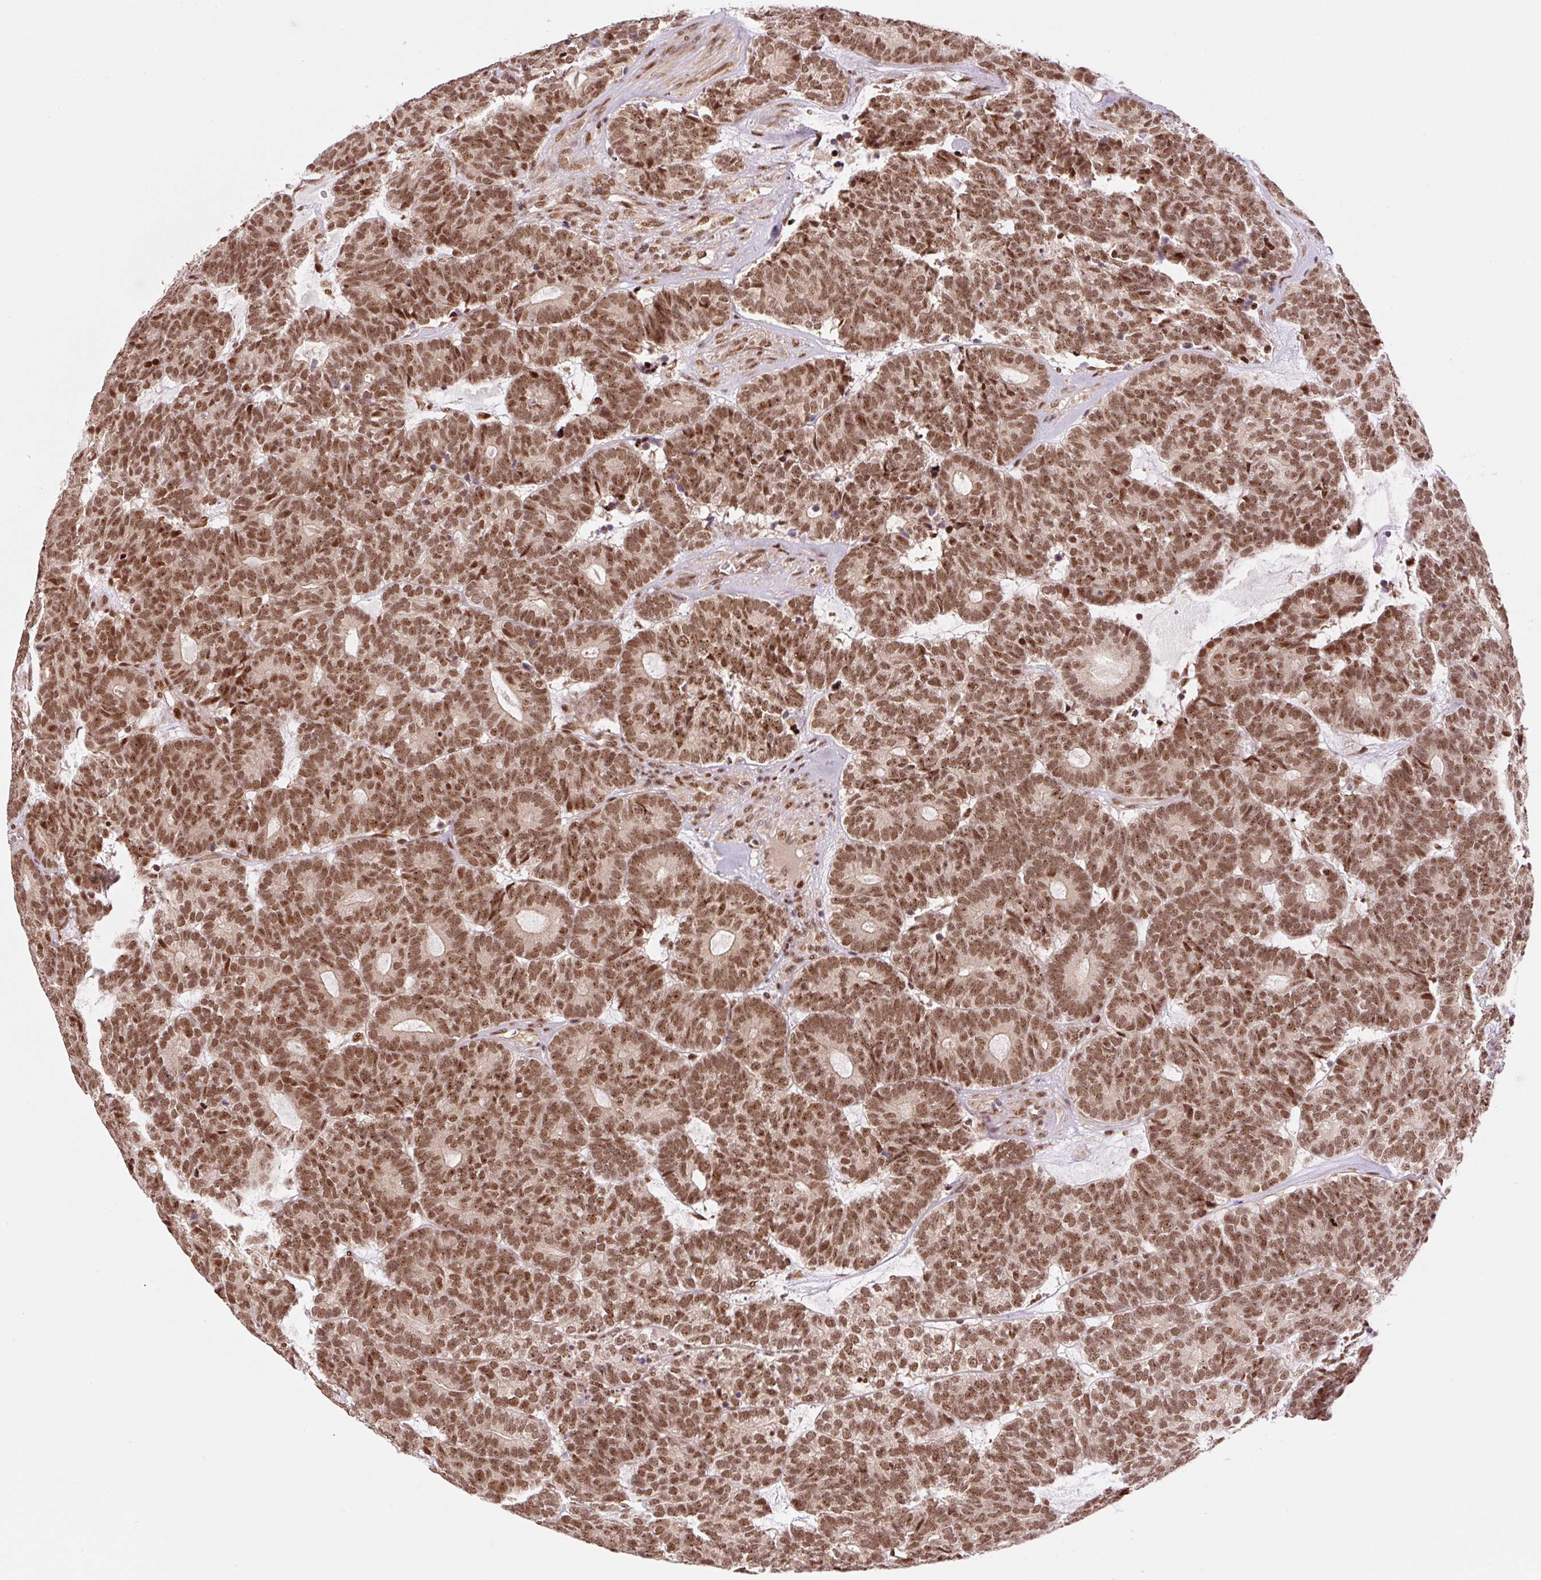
{"staining": {"intensity": "moderate", "quantity": ">75%", "location": "nuclear"}, "tissue": "head and neck cancer", "cell_type": "Tumor cells", "image_type": "cancer", "snomed": [{"axis": "morphology", "description": "Adenocarcinoma, NOS"}, {"axis": "topography", "description": "Head-Neck"}], "caption": "There is medium levels of moderate nuclear positivity in tumor cells of head and neck cancer, as demonstrated by immunohistochemical staining (brown color).", "gene": "INTS8", "patient": {"sex": "female", "age": 81}}